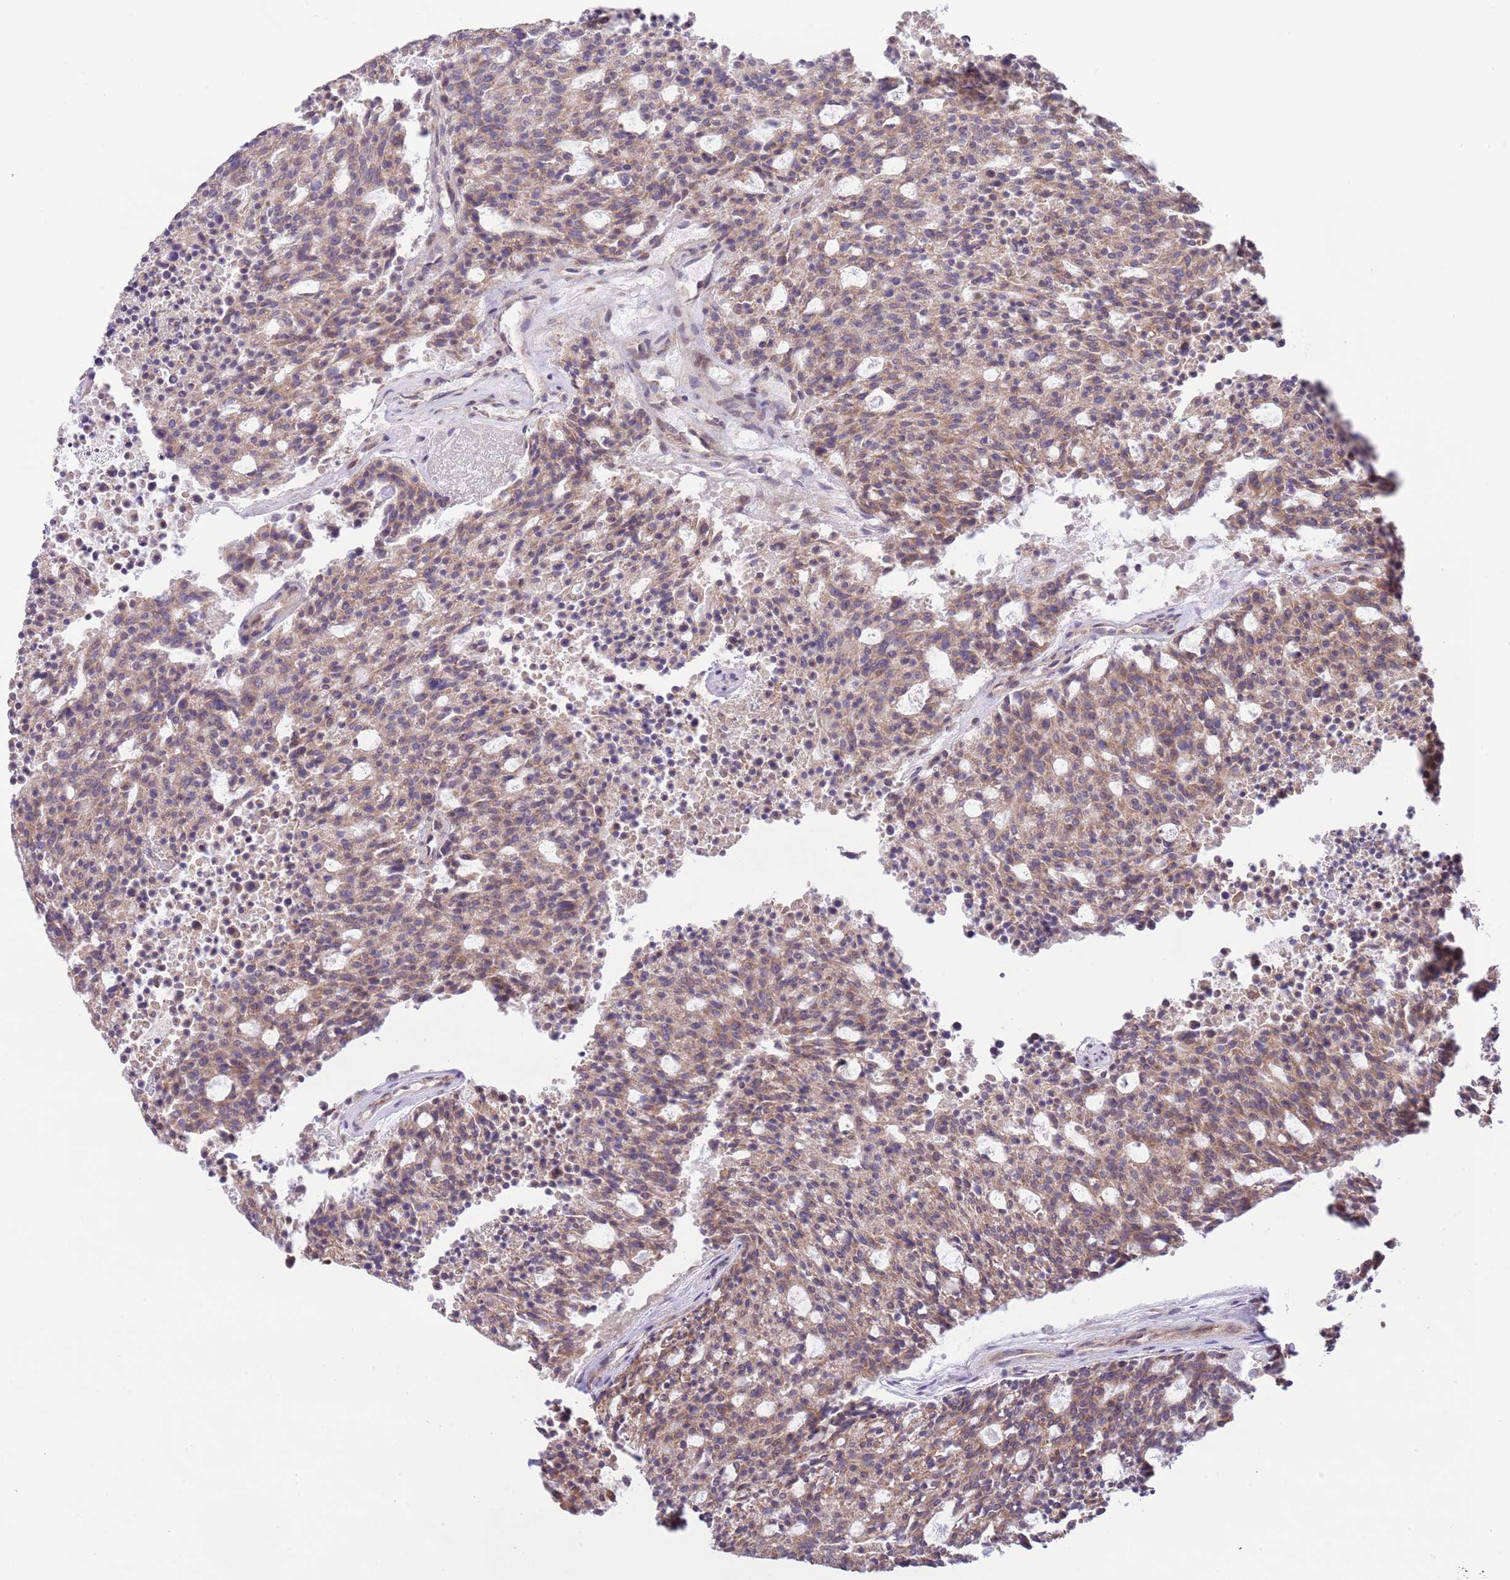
{"staining": {"intensity": "weak", "quantity": ">75%", "location": "cytoplasmic/membranous"}, "tissue": "carcinoid", "cell_type": "Tumor cells", "image_type": "cancer", "snomed": [{"axis": "morphology", "description": "Carcinoid, malignant, NOS"}, {"axis": "topography", "description": "Pancreas"}], "caption": "Protein positivity by immunohistochemistry reveals weak cytoplasmic/membranous expression in about >75% of tumor cells in carcinoid.", "gene": "DAND5", "patient": {"sex": "female", "age": 54}}